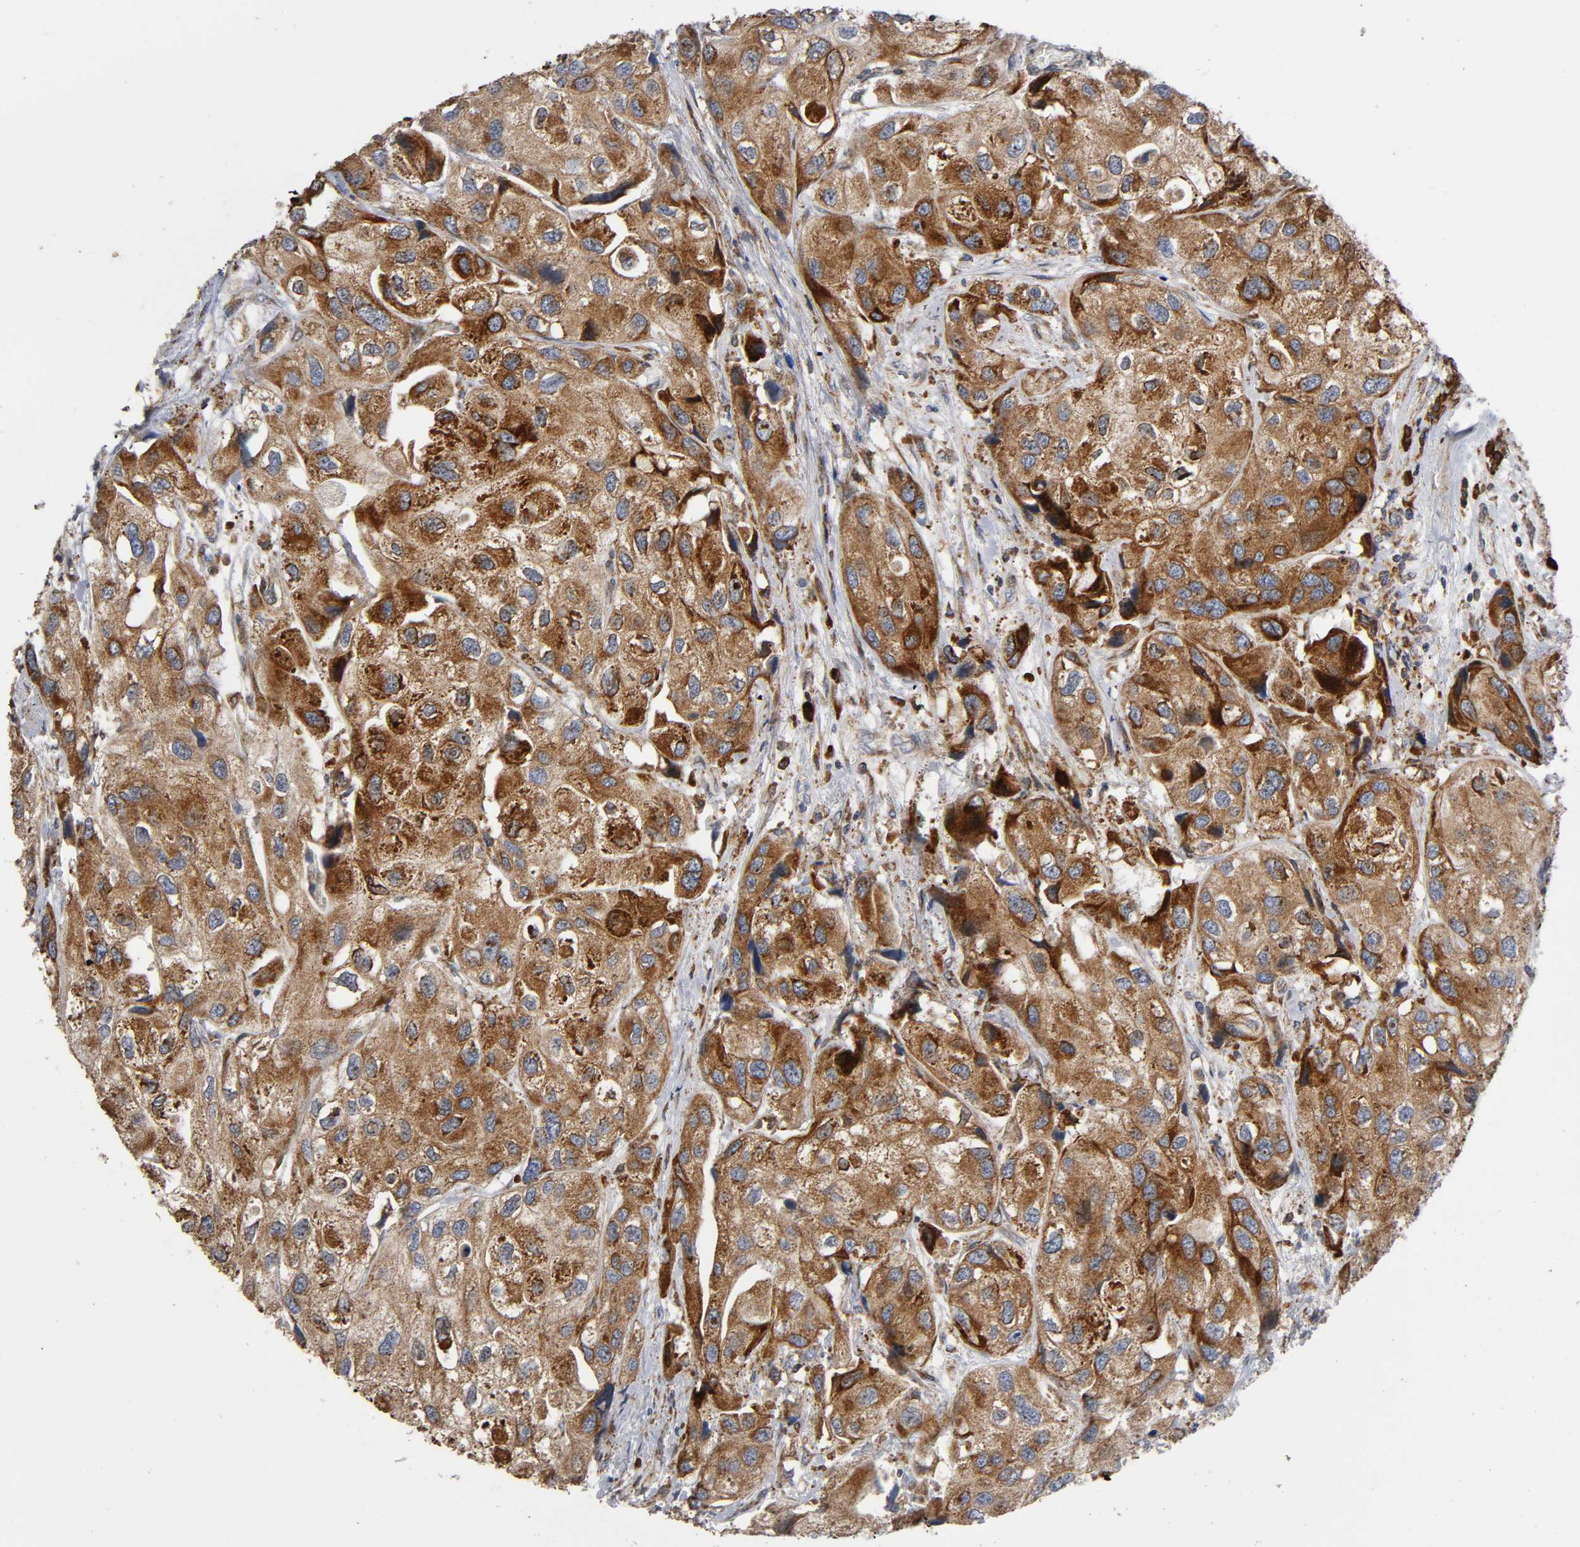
{"staining": {"intensity": "moderate", "quantity": ">75%", "location": "cytoplasmic/membranous"}, "tissue": "urothelial cancer", "cell_type": "Tumor cells", "image_type": "cancer", "snomed": [{"axis": "morphology", "description": "Urothelial carcinoma, High grade"}, {"axis": "topography", "description": "Urinary bladder"}], "caption": "Moderate cytoplasmic/membranous protein staining is appreciated in approximately >75% of tumor cells in urothelial cancer. (Stains: DAB (3,3'-diaminobenzidine) in brown, nuclei in blue, Microscopy: brightfield microscopy at high magnification).", "gene": "MAP3K1", "patient": {"sex": "female", "age": 64}}